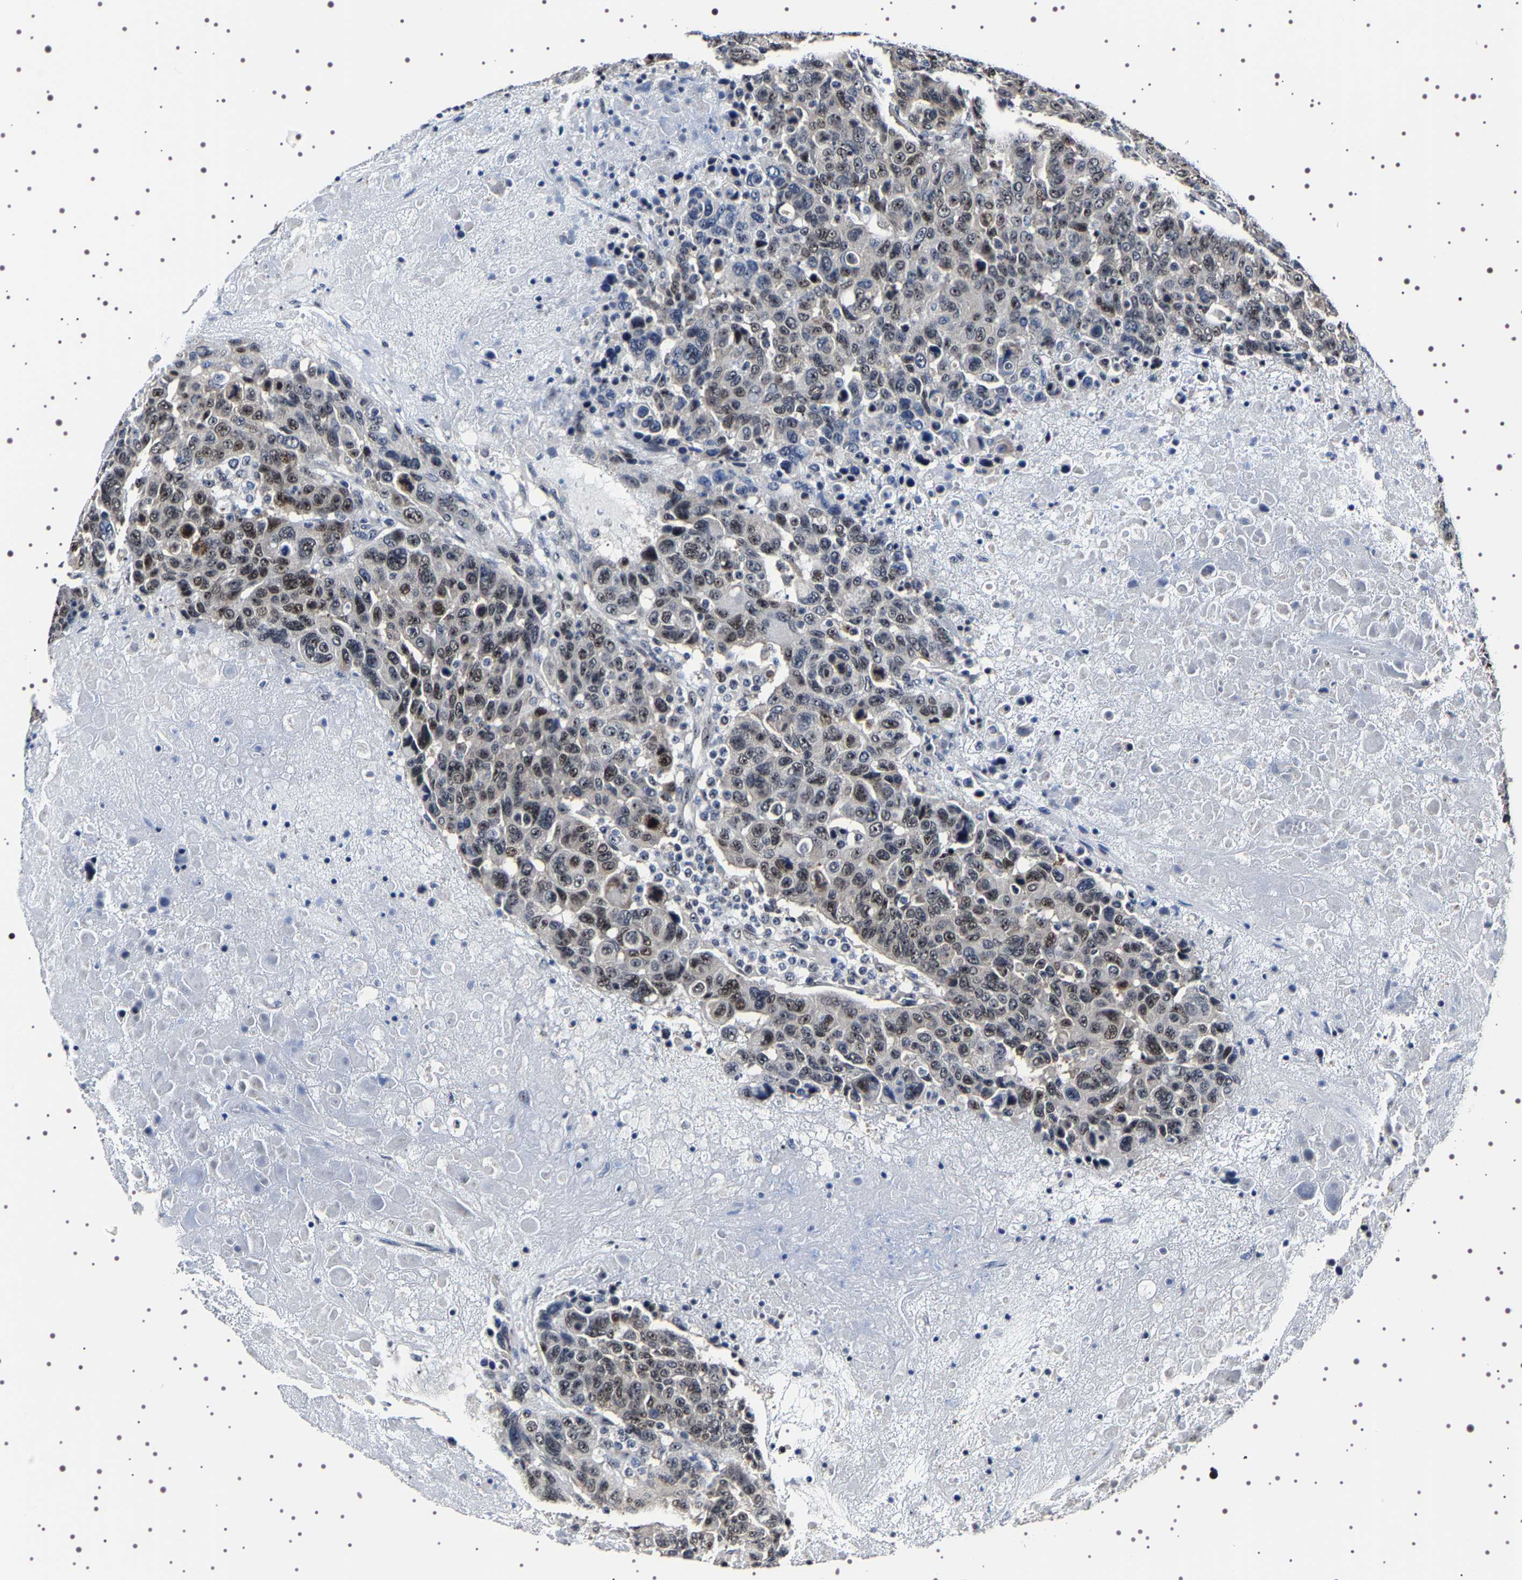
{"staining": {"intensity": "moderate", "quantity": "25%-75%", "location": "nuclear"}, "tissue": "breast cancer", "cell_type": "Tumor cells", "image_type": "cancer", "snomed": [{"axis": "morphology", "description": "Duct carcinoma"}, {"axis": "topography", "description": "Breast"}], "caption": "The micrograph reveals staining of infiltrating ductal carcinoma (breast), revealing moderate nuclear protein positivity (brown color) within tumor cells.", "gene": "GNL3", "patient": {"sex": "female", "age": 37}}